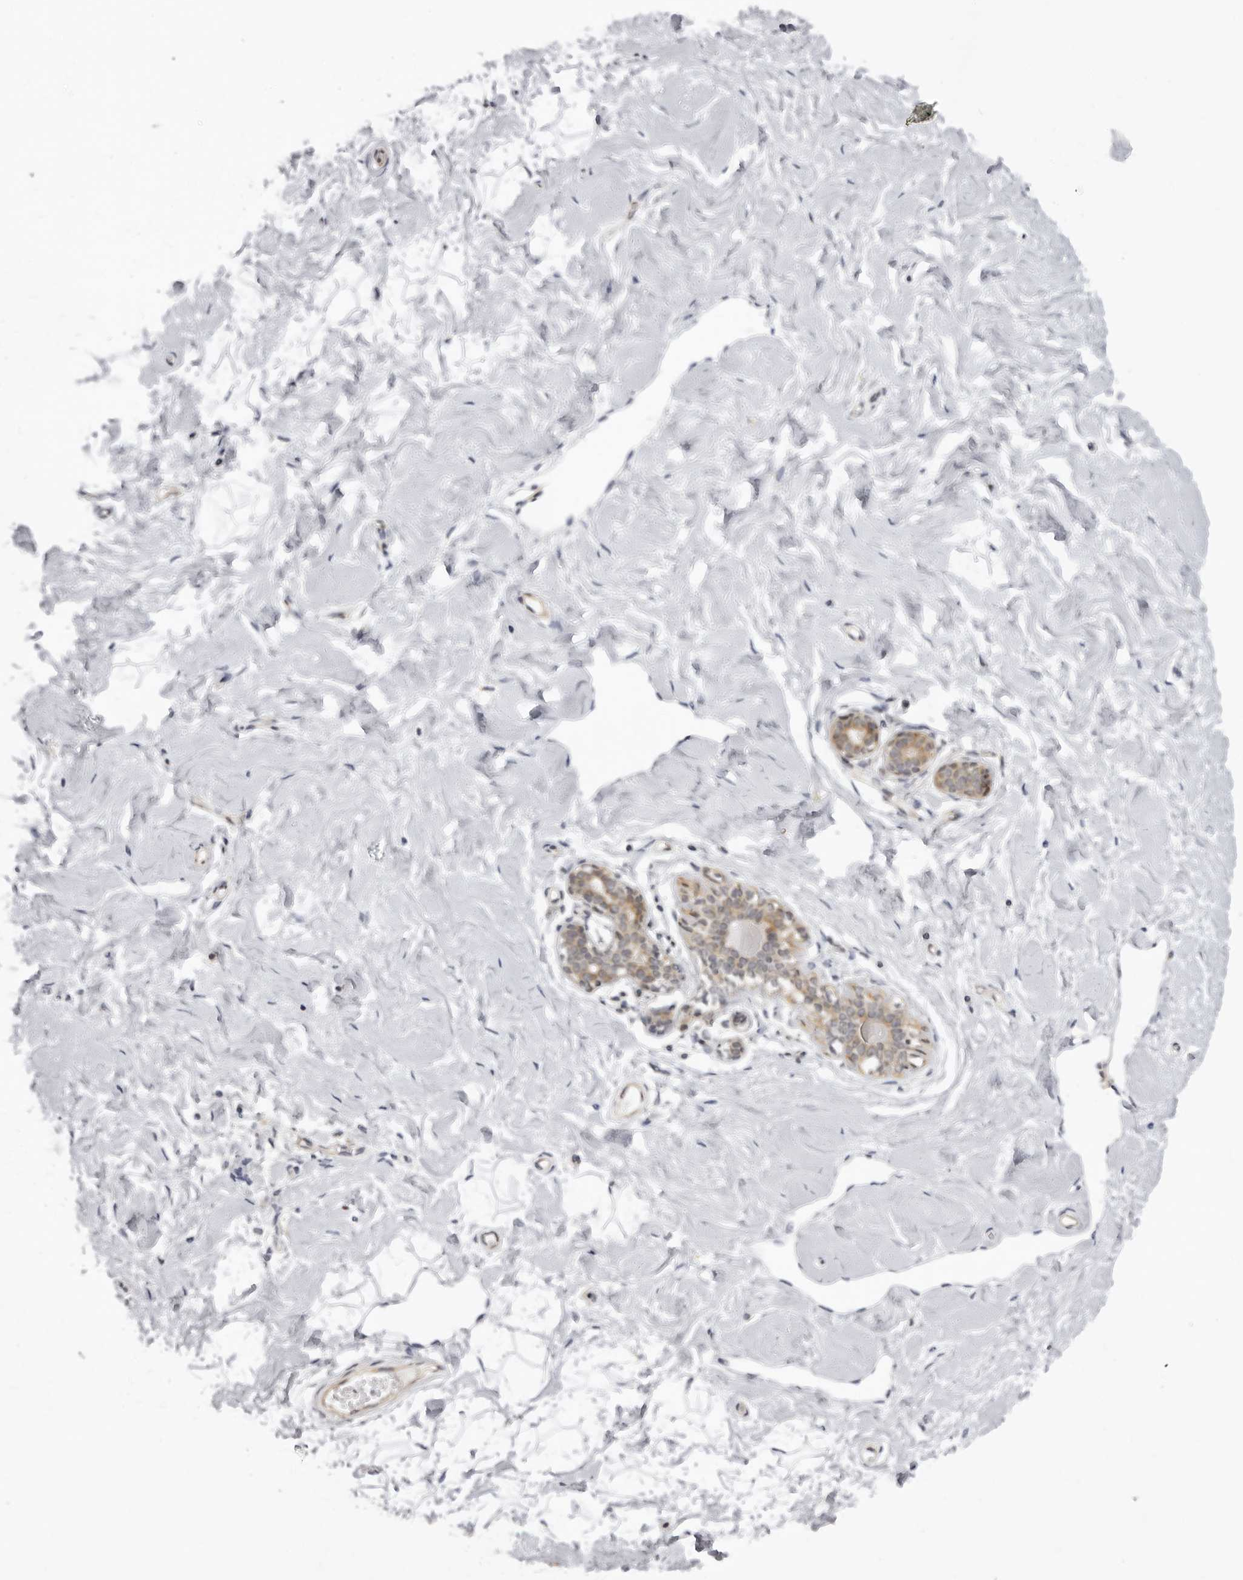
{"staining": {"intensity": "negative", "quantity": "none", "location": "none"}, "tissue": "breast", "cell_type": "Adipocytes", "image_type": "normal", "snomed": [{"axis": "morphology", "description": "Normal tissue, NOS"}, {"axis": "morphology", "description": "Adenoma, NOS"}, {"axis": "topography", "description": "Breast"}], "caption": "This is a photomicrograph of immunohistochemistry (IHC) staining of benign breast, which shows no expression in adipocytes. The staining is performed using DAB (3,3'-diaminobenzidine) brown chromogen with nuclei counter-stained in using hematoxylin.", "gene": "SUGCT", "patient": {"sex": "female", "age": 23}}